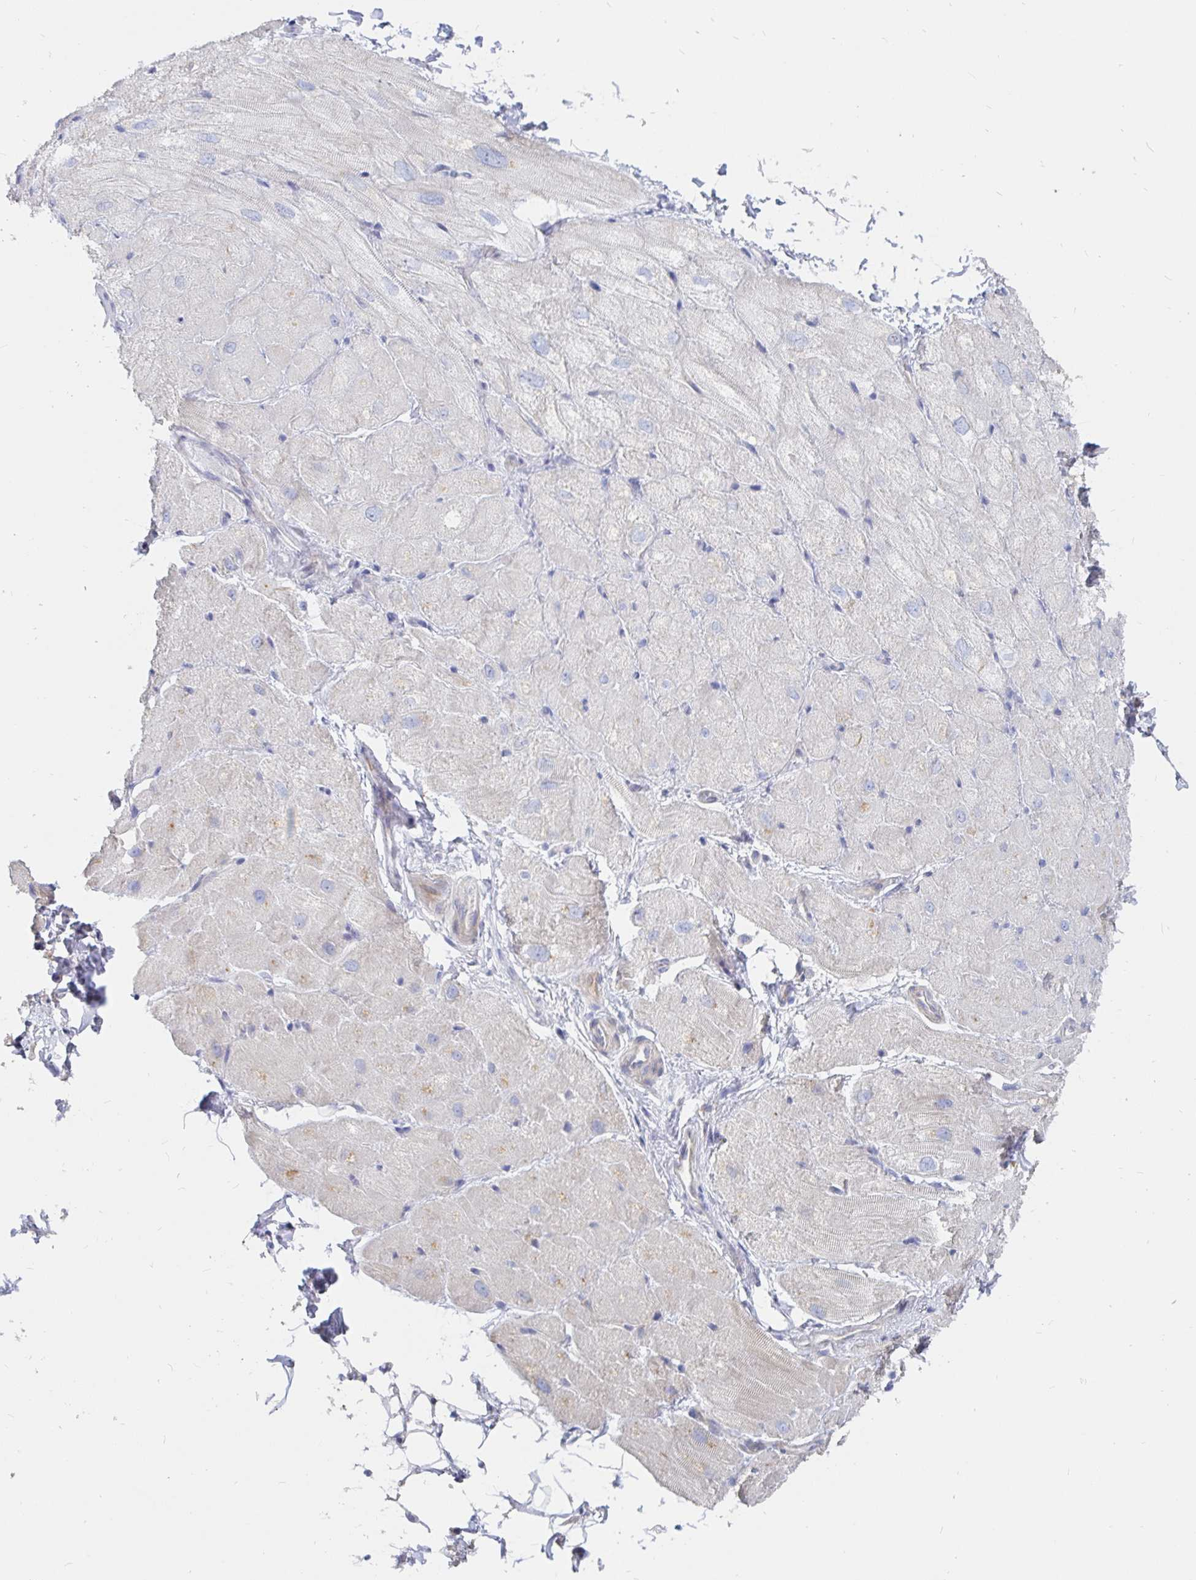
{"staining": {"intensity": "moderate", "quantity": "25%-75%", "location": "cytoplasmic/membranous"}, "tissue": "heart muscle", "cell_type": "Cardiomyocytes", "image_type": "normal", "snomed": [{"axis": "morphology", "description": "Normal tissue, NOS"}, {"axis": "topography", "description": "Heart"}], "caption": "Immunohistochemistry (IHC) (DAB) staining of unremarkable human heart muscle shows moderate cytoplasmic/membranous protein expression in about 25%-75% of cardiomyocytes.", "gene": "KCTD19", "patient": {"sex": "male", "age": 62}}